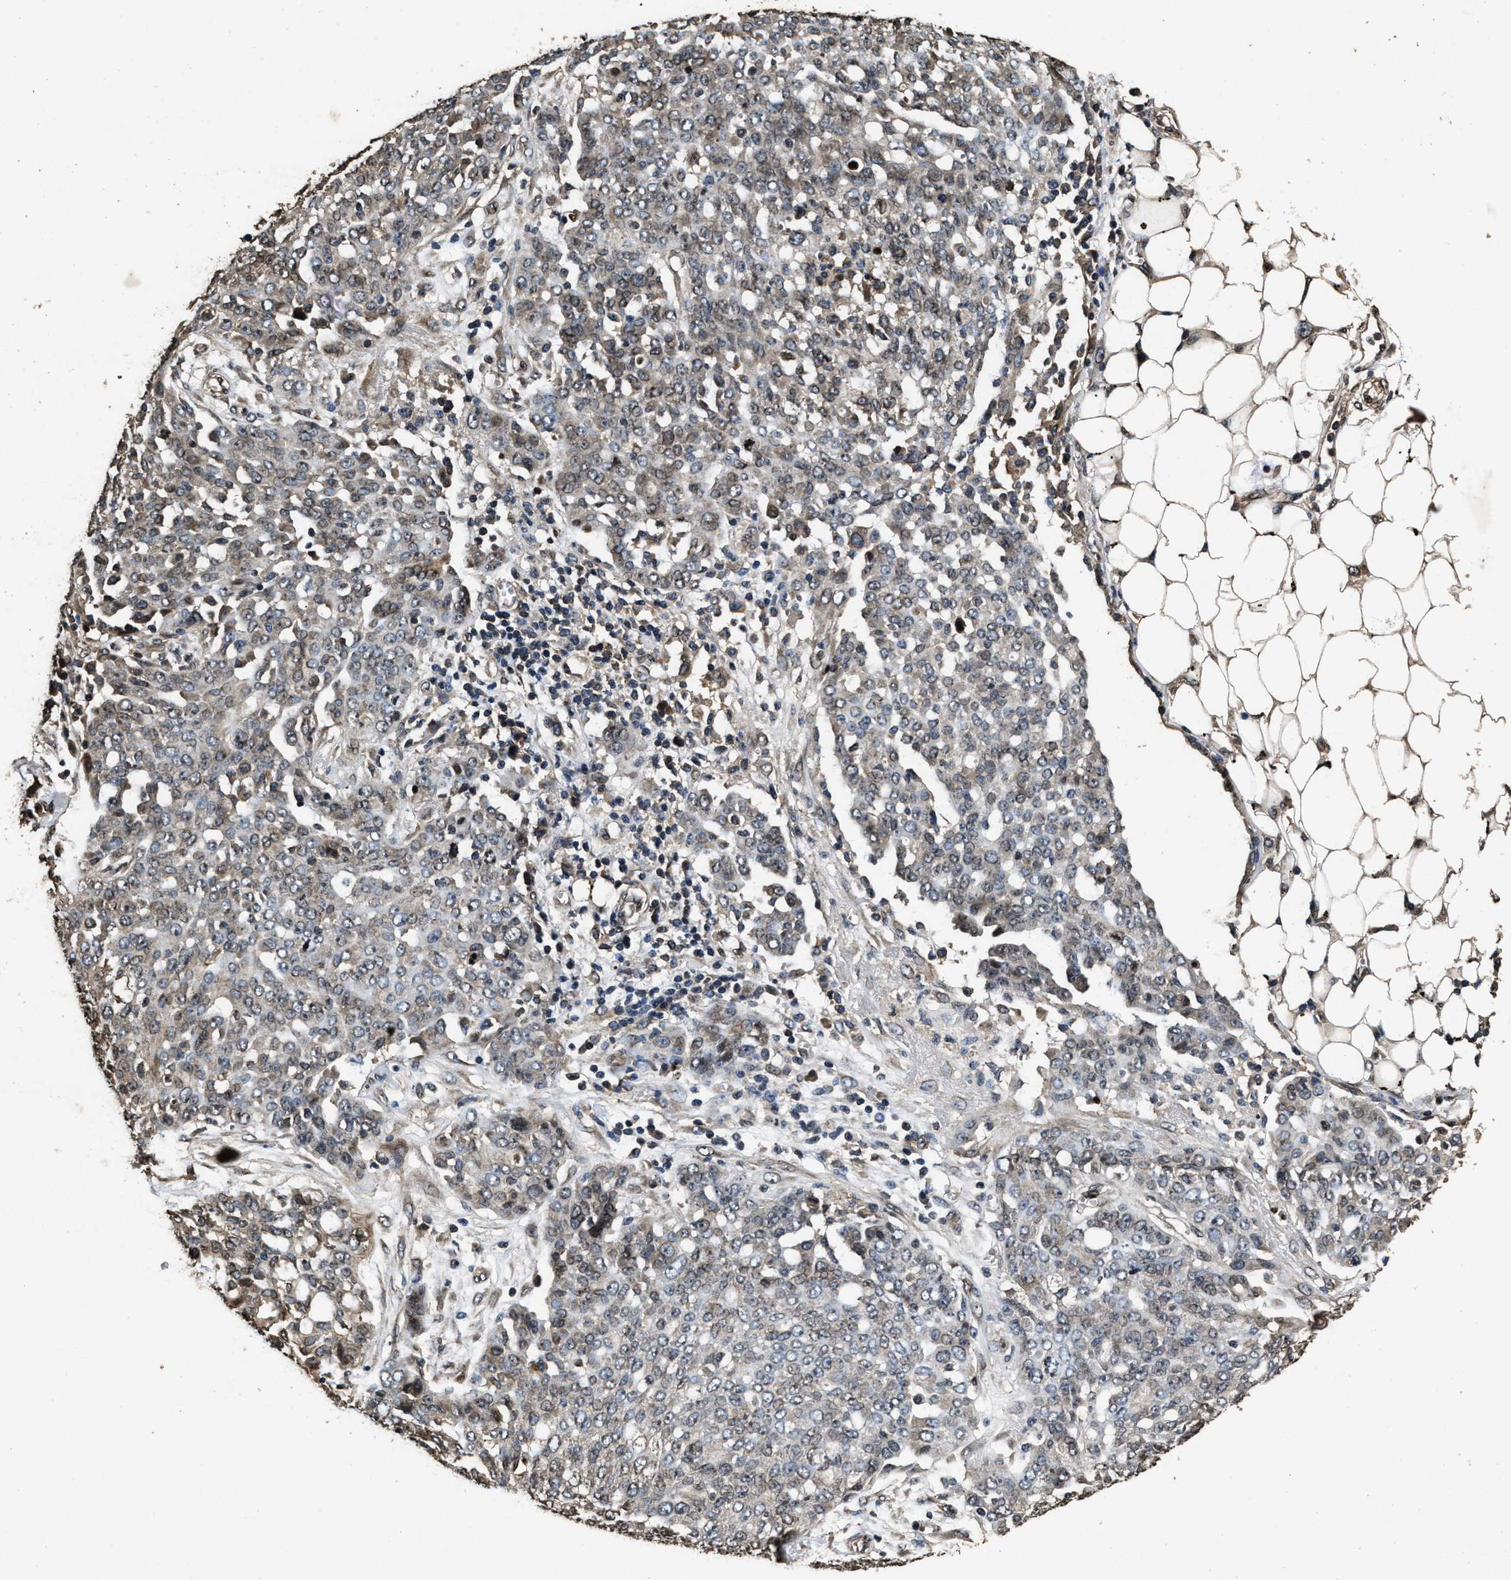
{"staining": {"intensity": "weak", "quantity": "<25%", "location": "cytoplasmic/membranous"}, "tissue": "ovarian cancer", "cell_type": "Tumor cells", "image_type": "cancer", "snomed": [{"axis": "morphology", "description": "Cystadenocarcinoma, serous, NOS"}, {"axis": "topography", "description": "Soft tissue"}, {"axis": "topography", "description": "Ovary"}], "caption": "High magnification brightfield microscopy of ovarian cancer (serous cystadenocarcinoma) stained with DAB (brown) and counterstained with hematoxylin (blue): tumor cells show no significant staining.", "gene": "ACCS", "patient": {"sex": "female", "age": 57}}